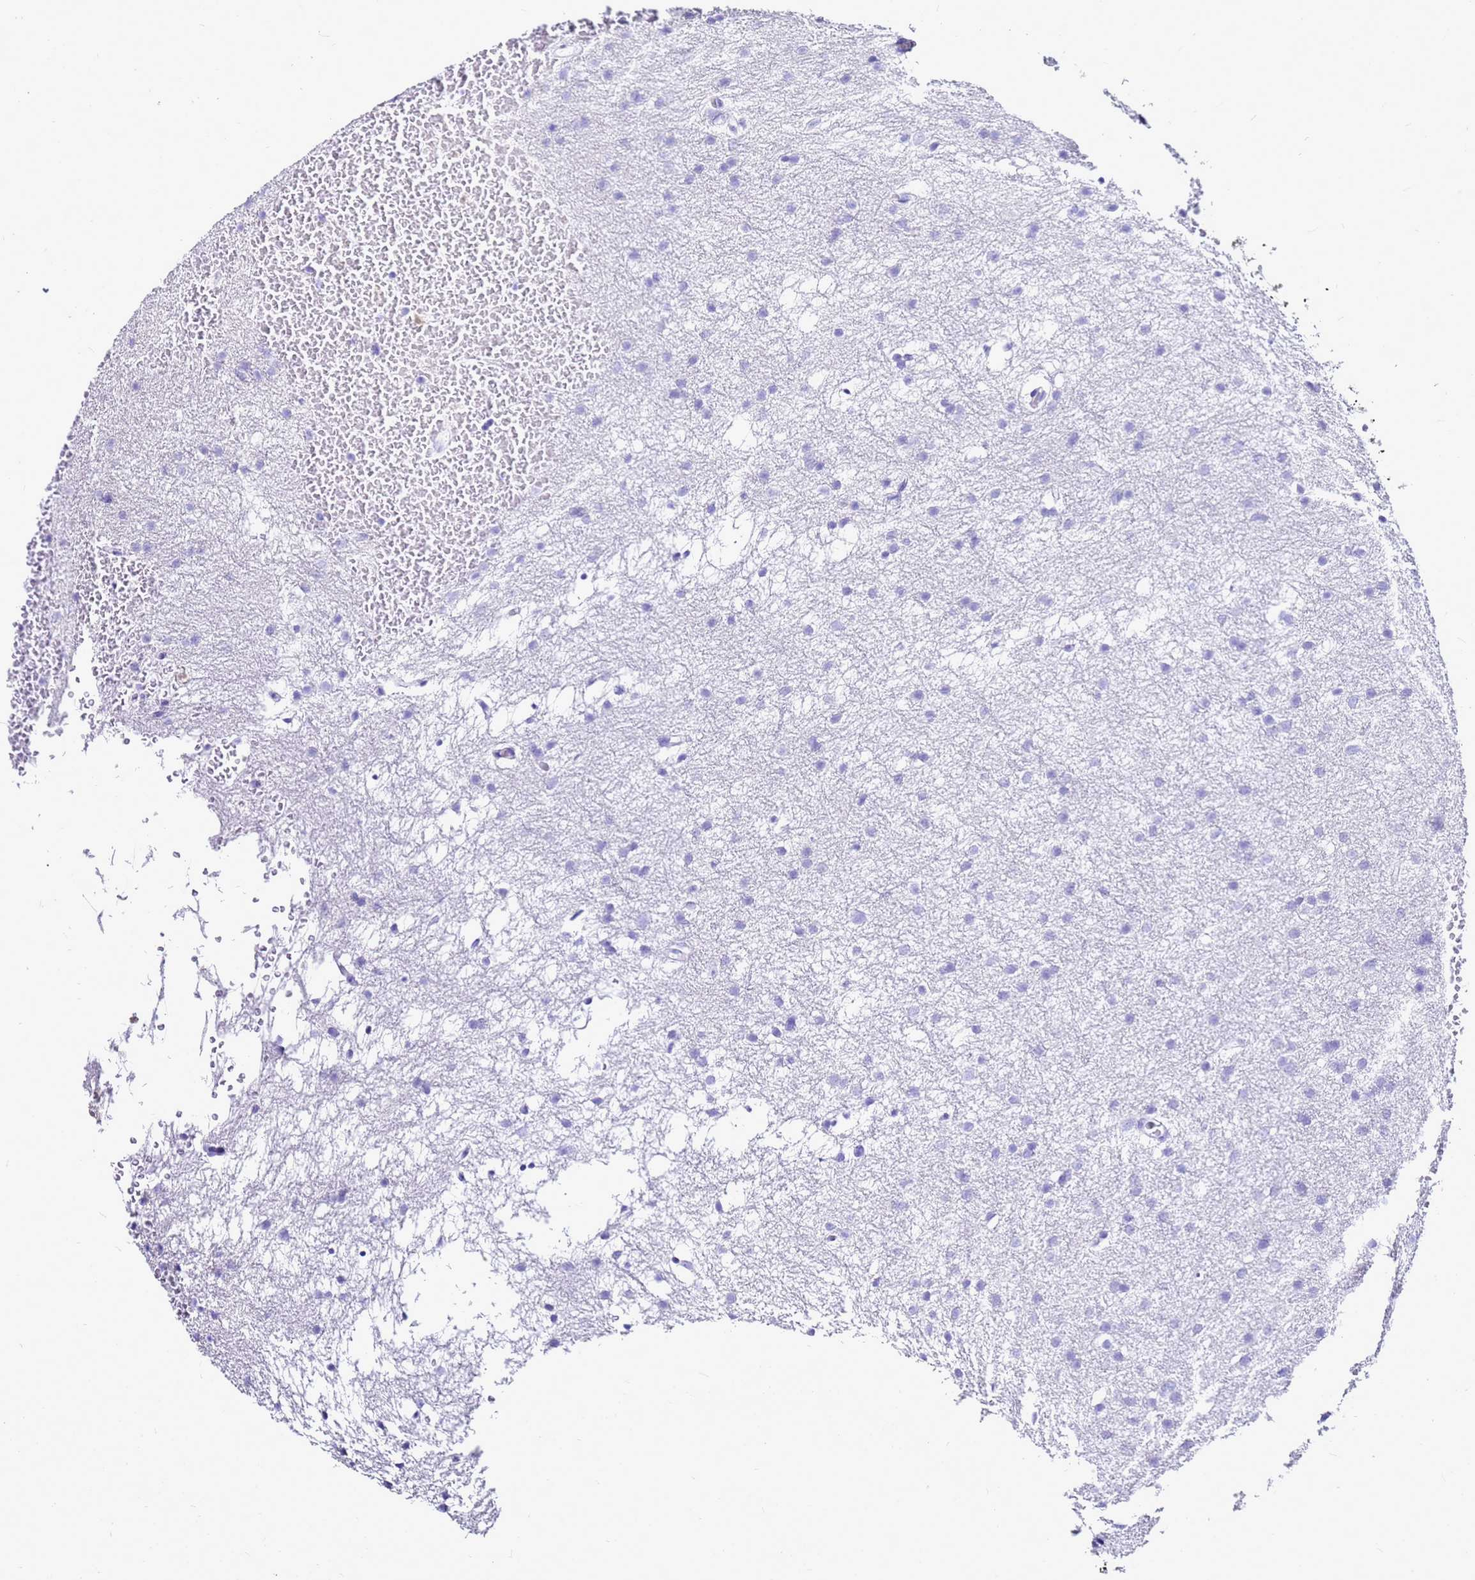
{"staining": {"intensity": "negative", "quantity": "none", "location": "none"}, "tissue": "glioma", "cell_type": "Tumor cells", "image_type": "cancer", "snomed": [{"axis": "morphology", "description": "Glioma, malignant, High grade"}, {"axis": "topography", "description": "Cerebral cortex"}], "caption": "DAB immunohistochemical staining of glioma reveals no significant positivity in tumor cells.", "gene": "CSTA", "patient": {"sex": "female", "age": 36}}